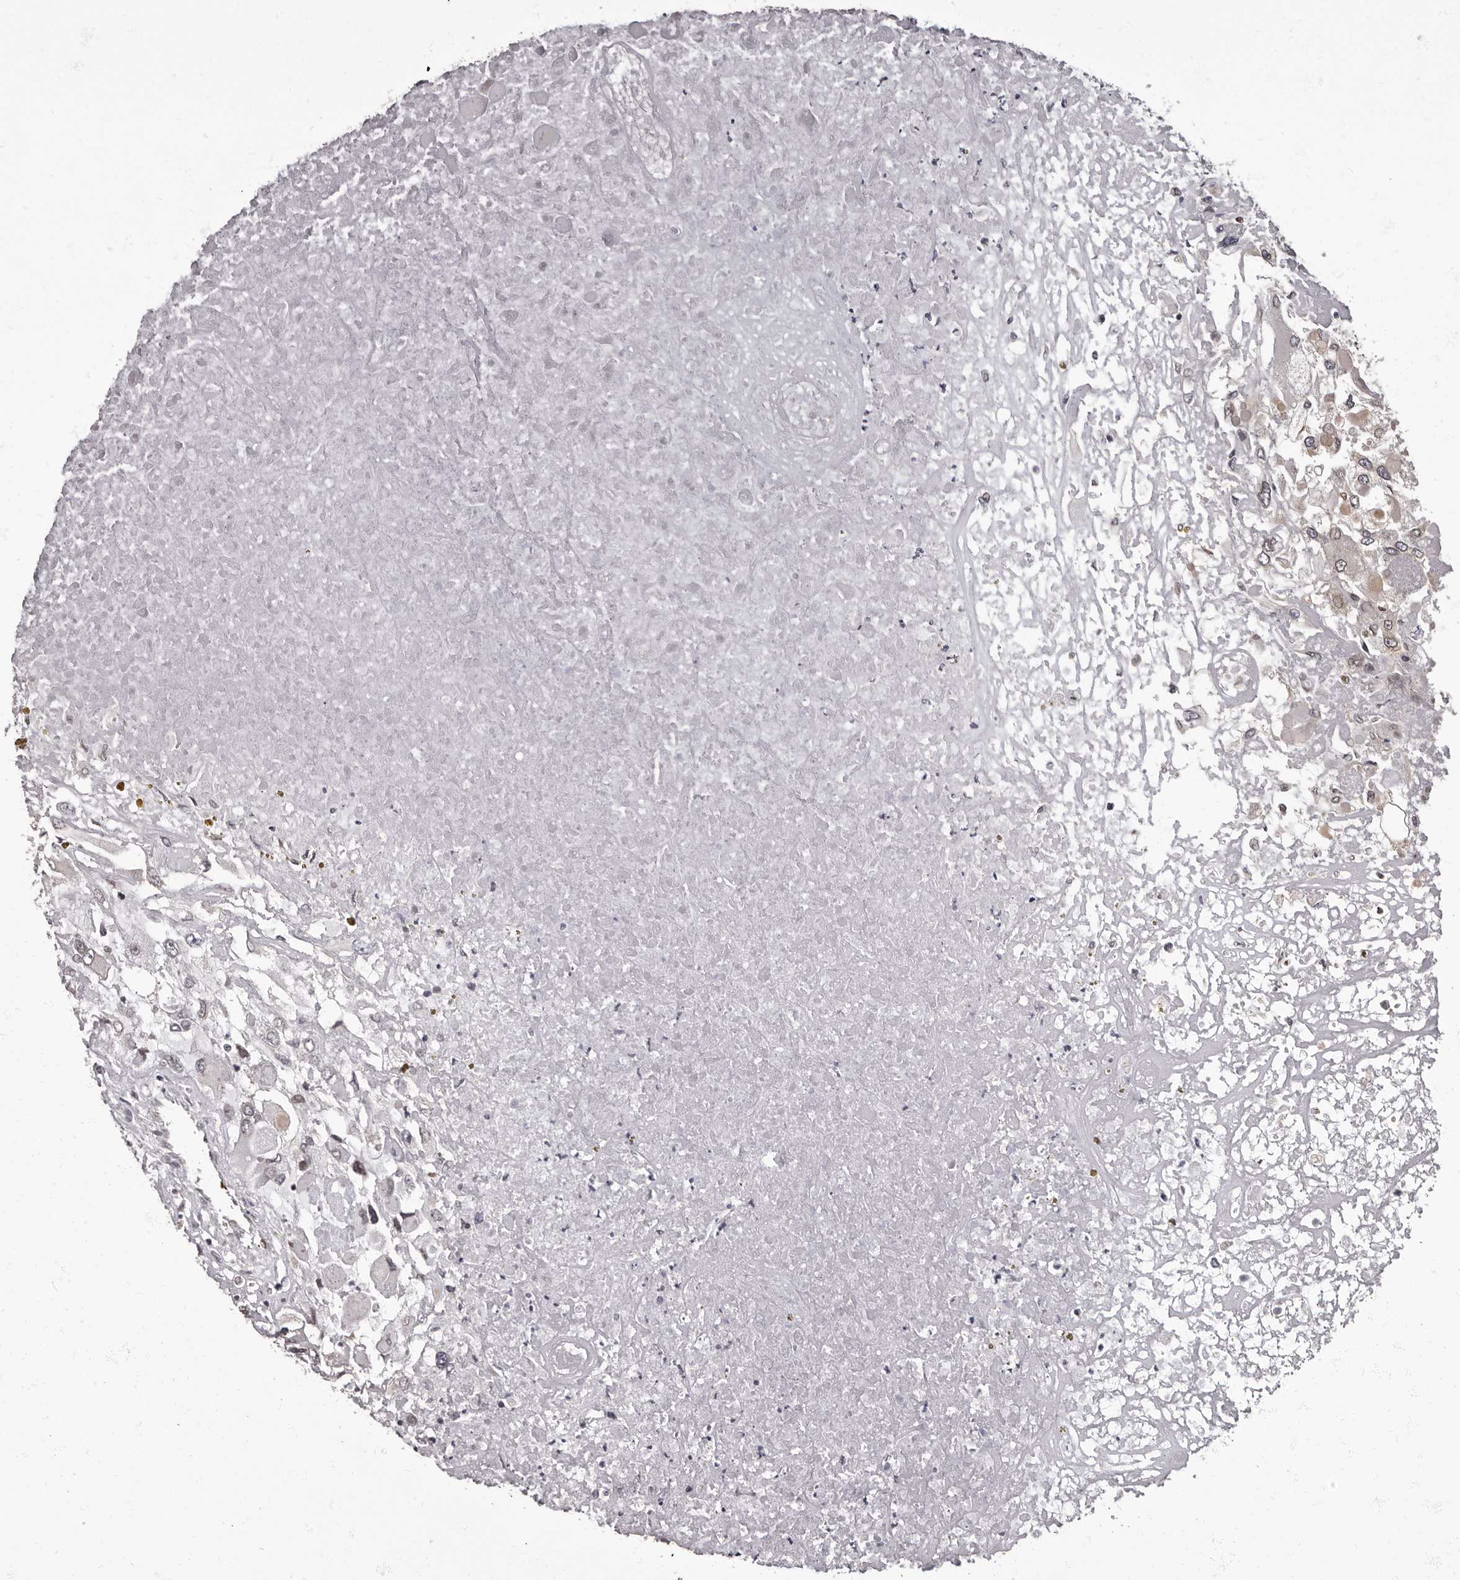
{"staining": {"intensity": "weak", "quantity": "<25%", "location": "nuclear"}, "tissue": "renal cancer", "cell_type": "Tumor cells", "image_type": "cancer", "snomed": [{"axis": "morphology", "description": "Adenocarcinoma, NOS"}, {"axis": "topography", "description": "Kidney"}], "caption": "The image reveals no significant staining in tumor cells of renal cancer. (Immunohistochemistry, brightfield microscopy, high magnification).", "gene": "C1orf50", "patient": {"sex": "female", "age": 52}}